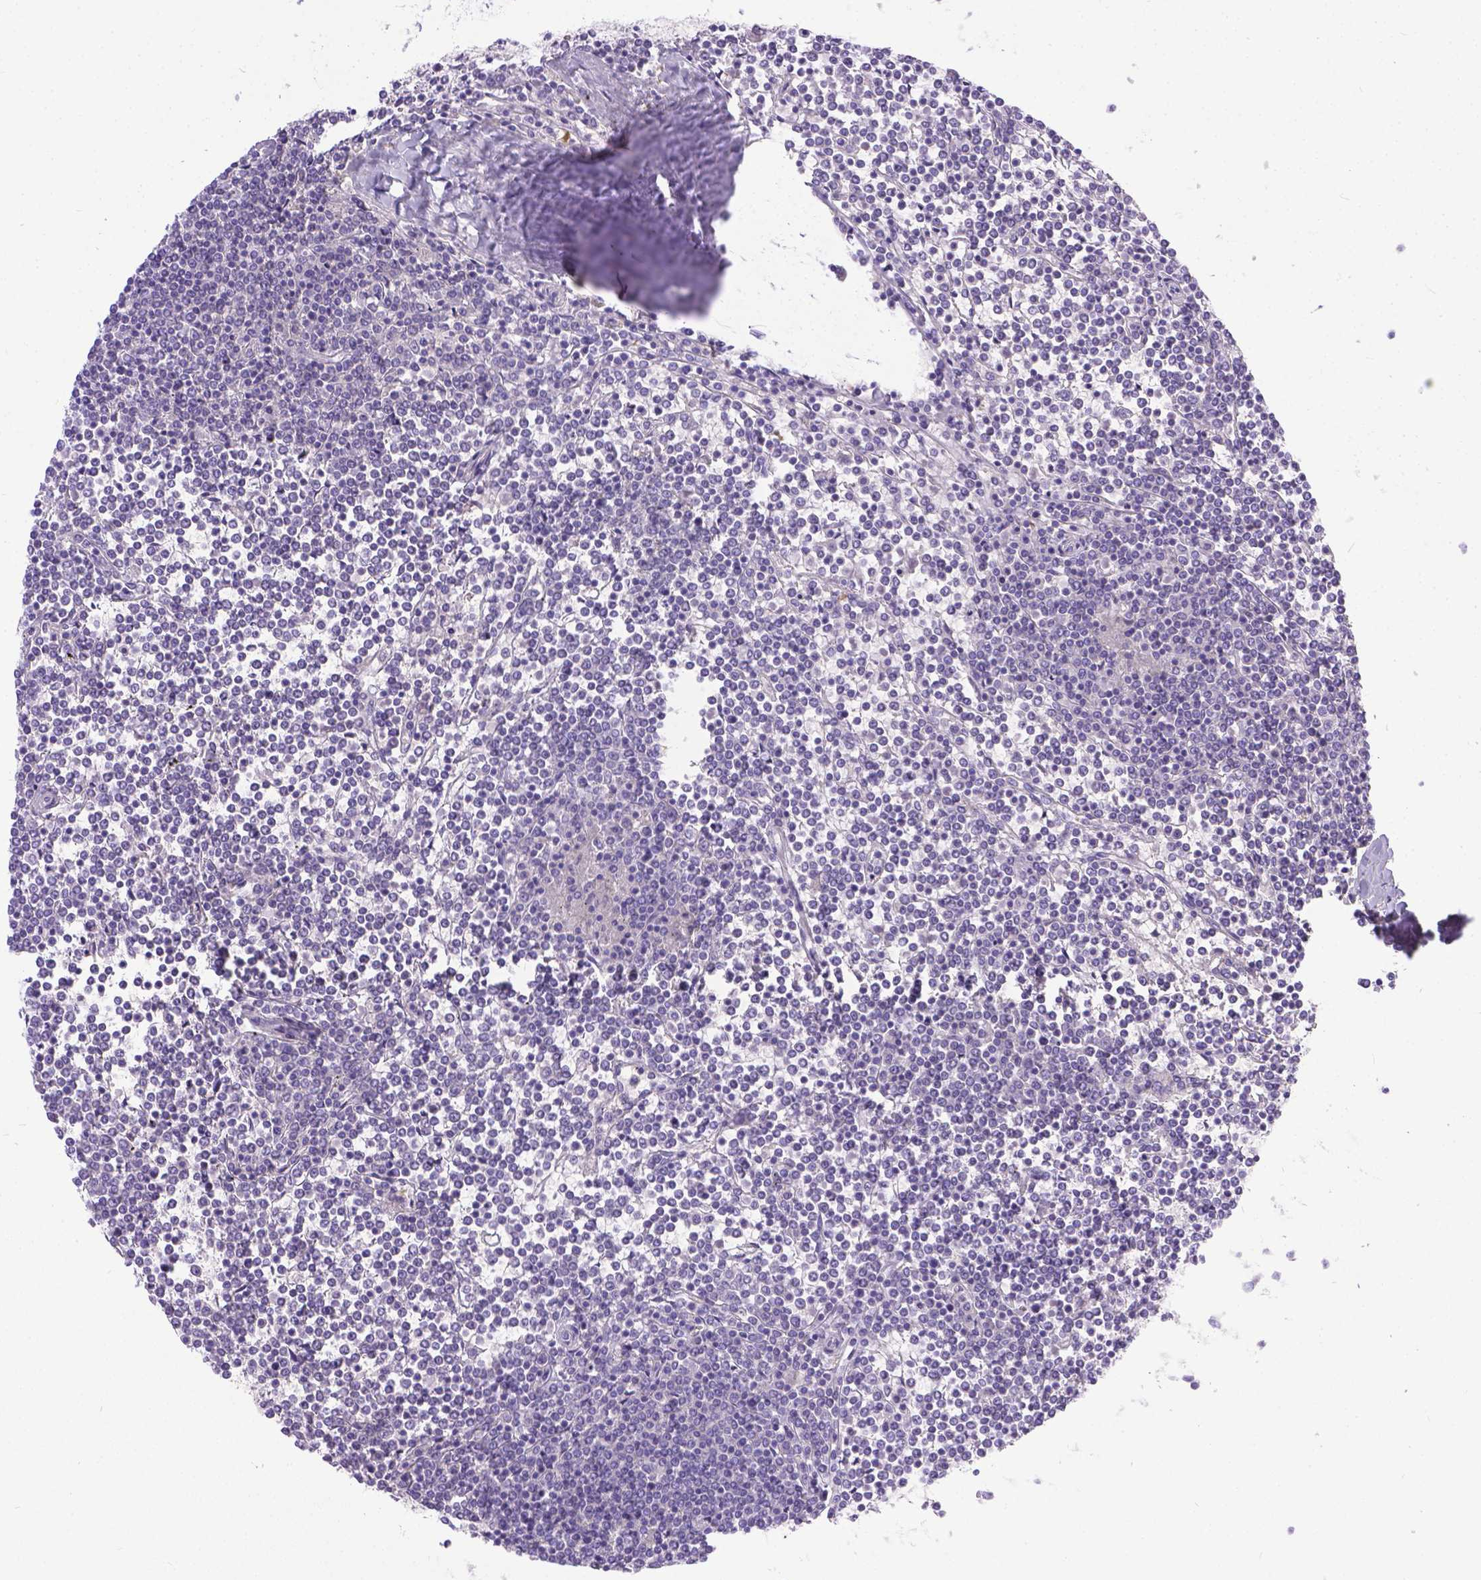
{"staining": {"intensity": "negative", "quantity": "none", "location": "none"}, "tissue": "lymphoma", "cell_type": "Tumor cells", "image_type": "cancer", "snomed": [{"axis": "morphology", "description": "Malignant lymphoma, non-Hodgkin's type, Low grade"}, {"axis": "topography", "description": "Spleen"}], "caption": "Tumor cells are negative for brown protein staining in low-grade malignant lymphoma, non-Hodgkin's type.", "gene": "TTLL6", "patient": {"sex": "female", "age": 19}}